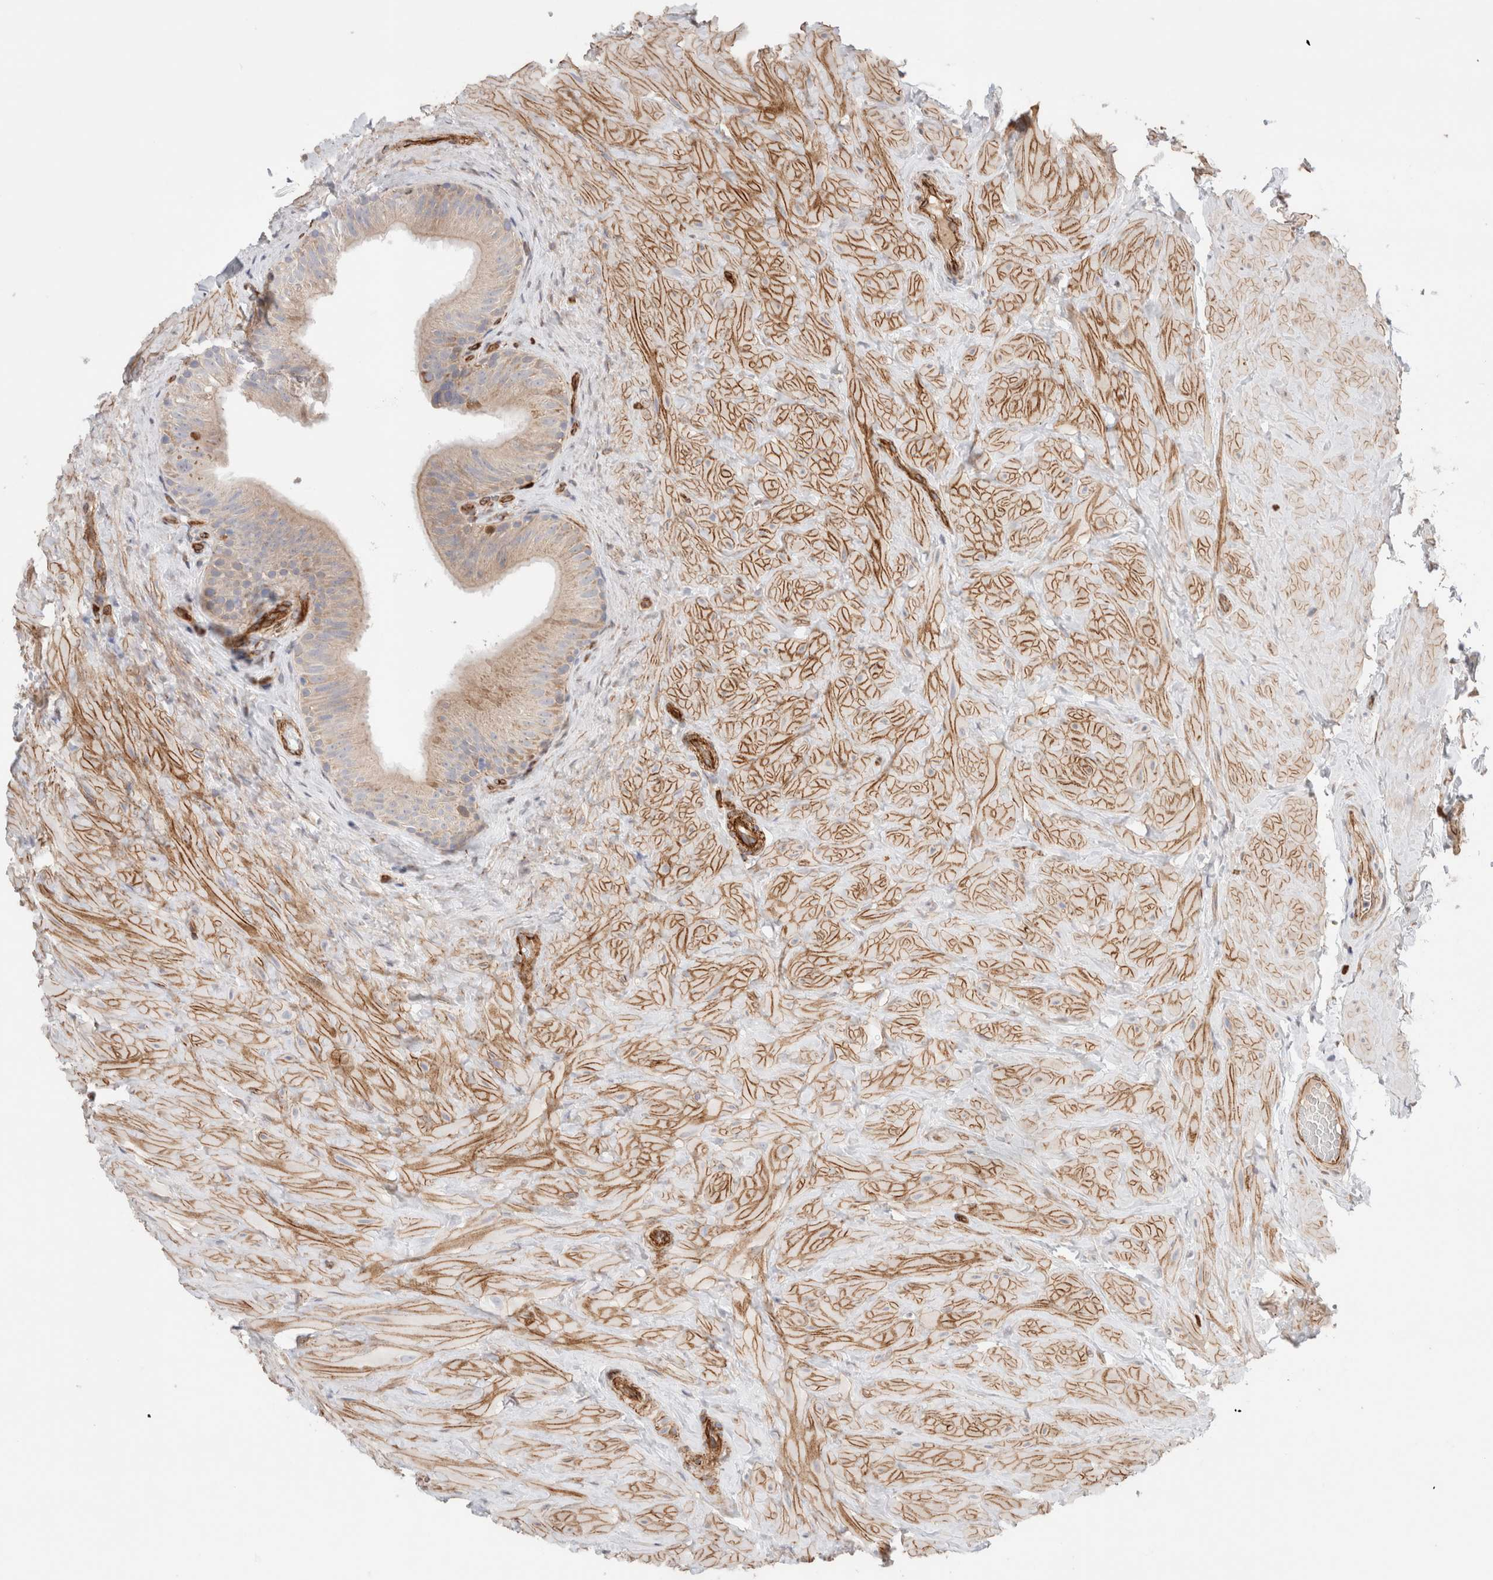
{"staining": {"intensity": "weak", "quantity": "25%-75%", "location": "cytoplasmic/membranous"}, "tissue": "epididymis", "cell_type": "Glandular cells", "image_type": "normal", "snomed": [{"axis": "morphology", "description": "Normal tissue, NOS"}, {"axis": "topography", "description": "Vascular tissue"}, {"axis": "topography", "description": "Epididymis"}], "caption": "This histopathology image demonstrates immunohistochemistry staining of benign epididymis, with low weak cytoplasmic/membranous staining in about 25%-75% of glandular cells.", "gene": "RAB32", "patient": {"sex": "male", "age": 49}}